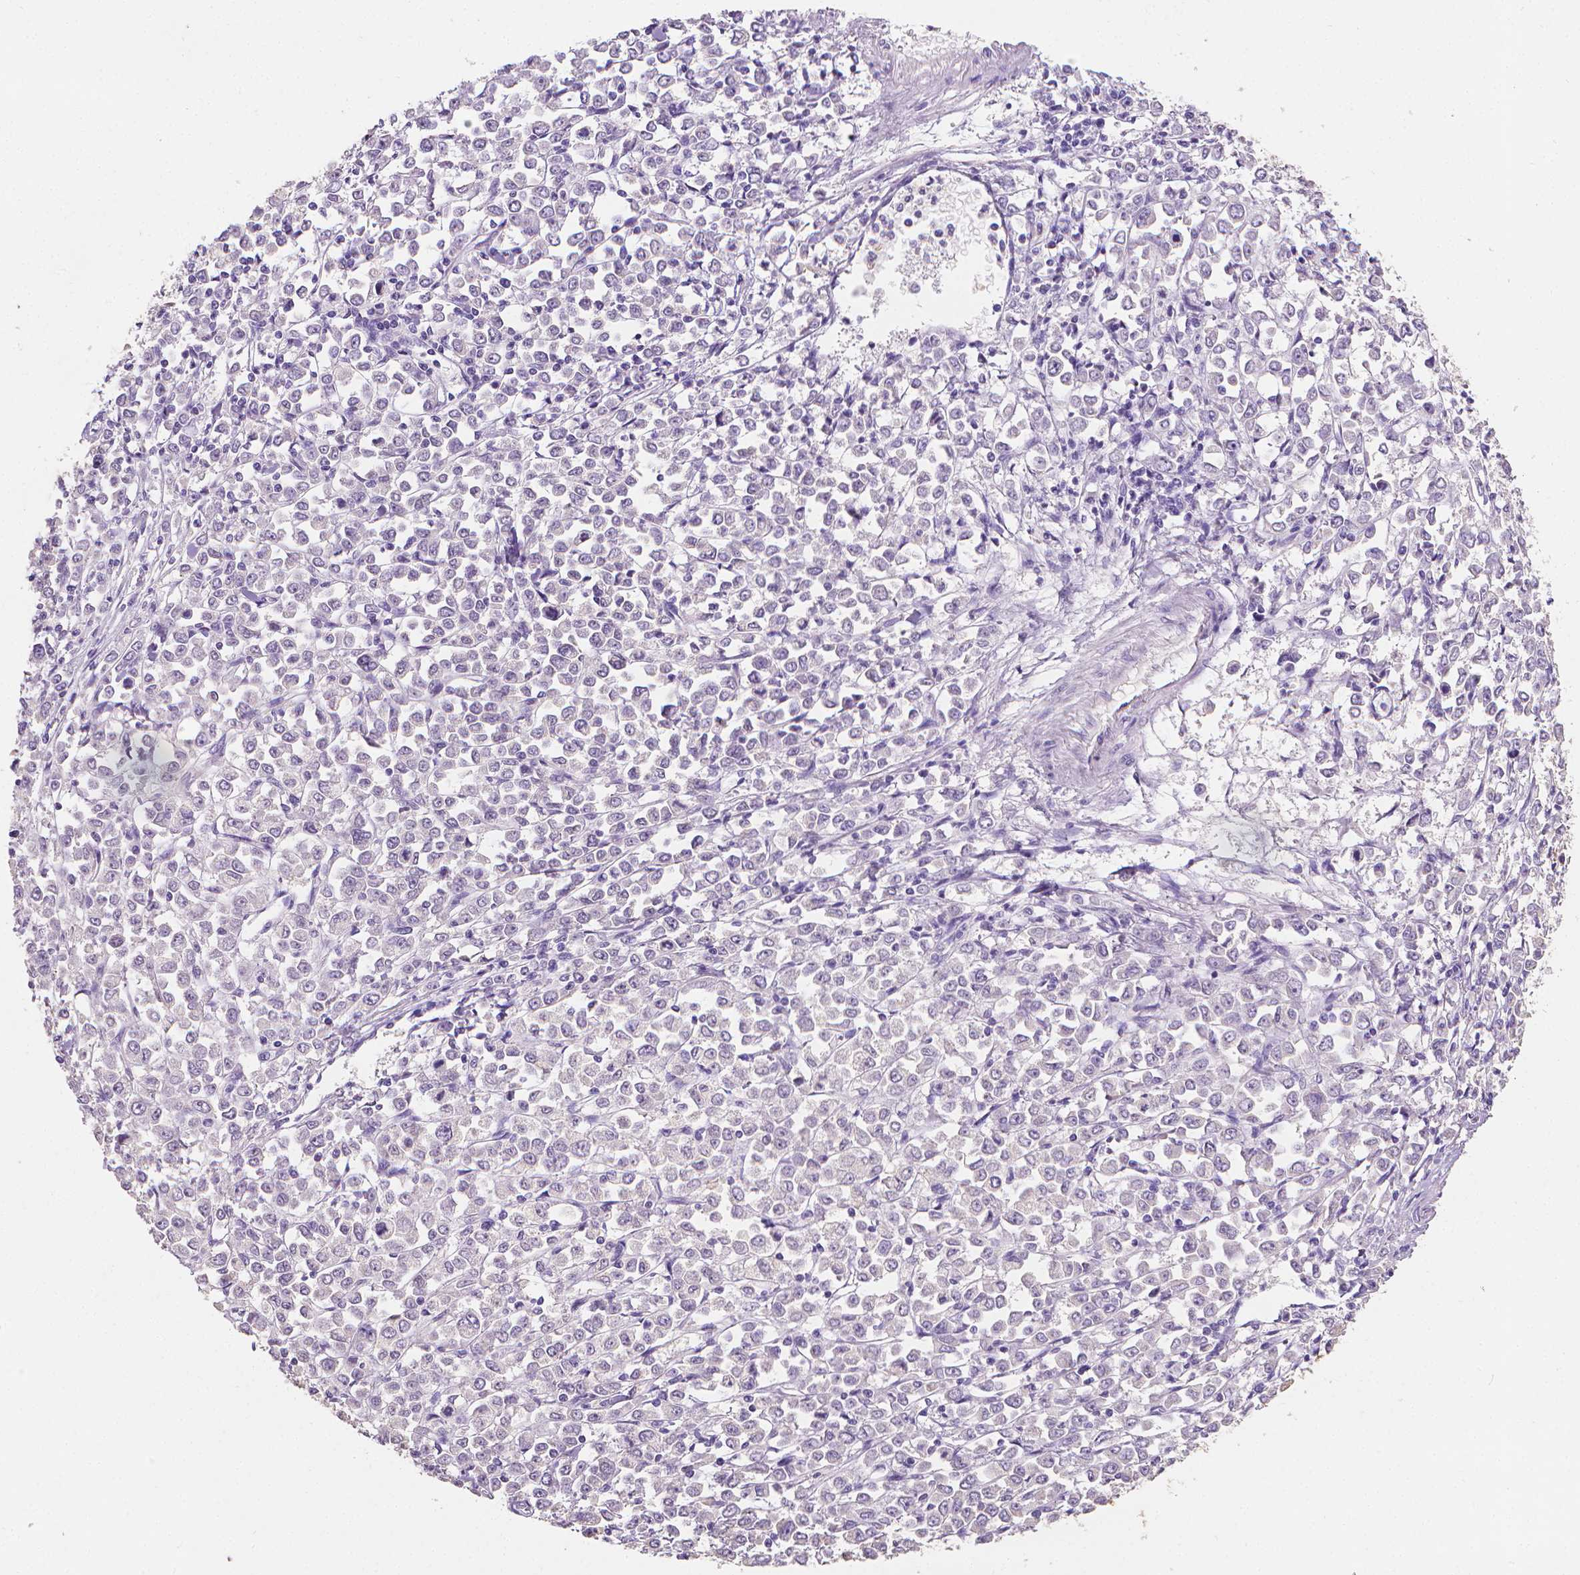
{"staining": {"intensity": "negative", "quantity": "none", "location": "none"}, "tissue": "stomach cancer", "cell_type": "Tumor cells", "image_type": "cancer", "snomed": [{"axis": "morphology", "description": "Adenocarcinoma, NOS"}, {"axis": "topography", "description": "Stomach, upper"}], "caption": "This photomicrograph is of adenocarcinoma (stomach) stained with IHC to label a protein in brown with the nuclei are counter-stained blue. There is no positivity in tumor cells.", "gene": "FASN", "patient": {"sex": "male", "age": 70}}